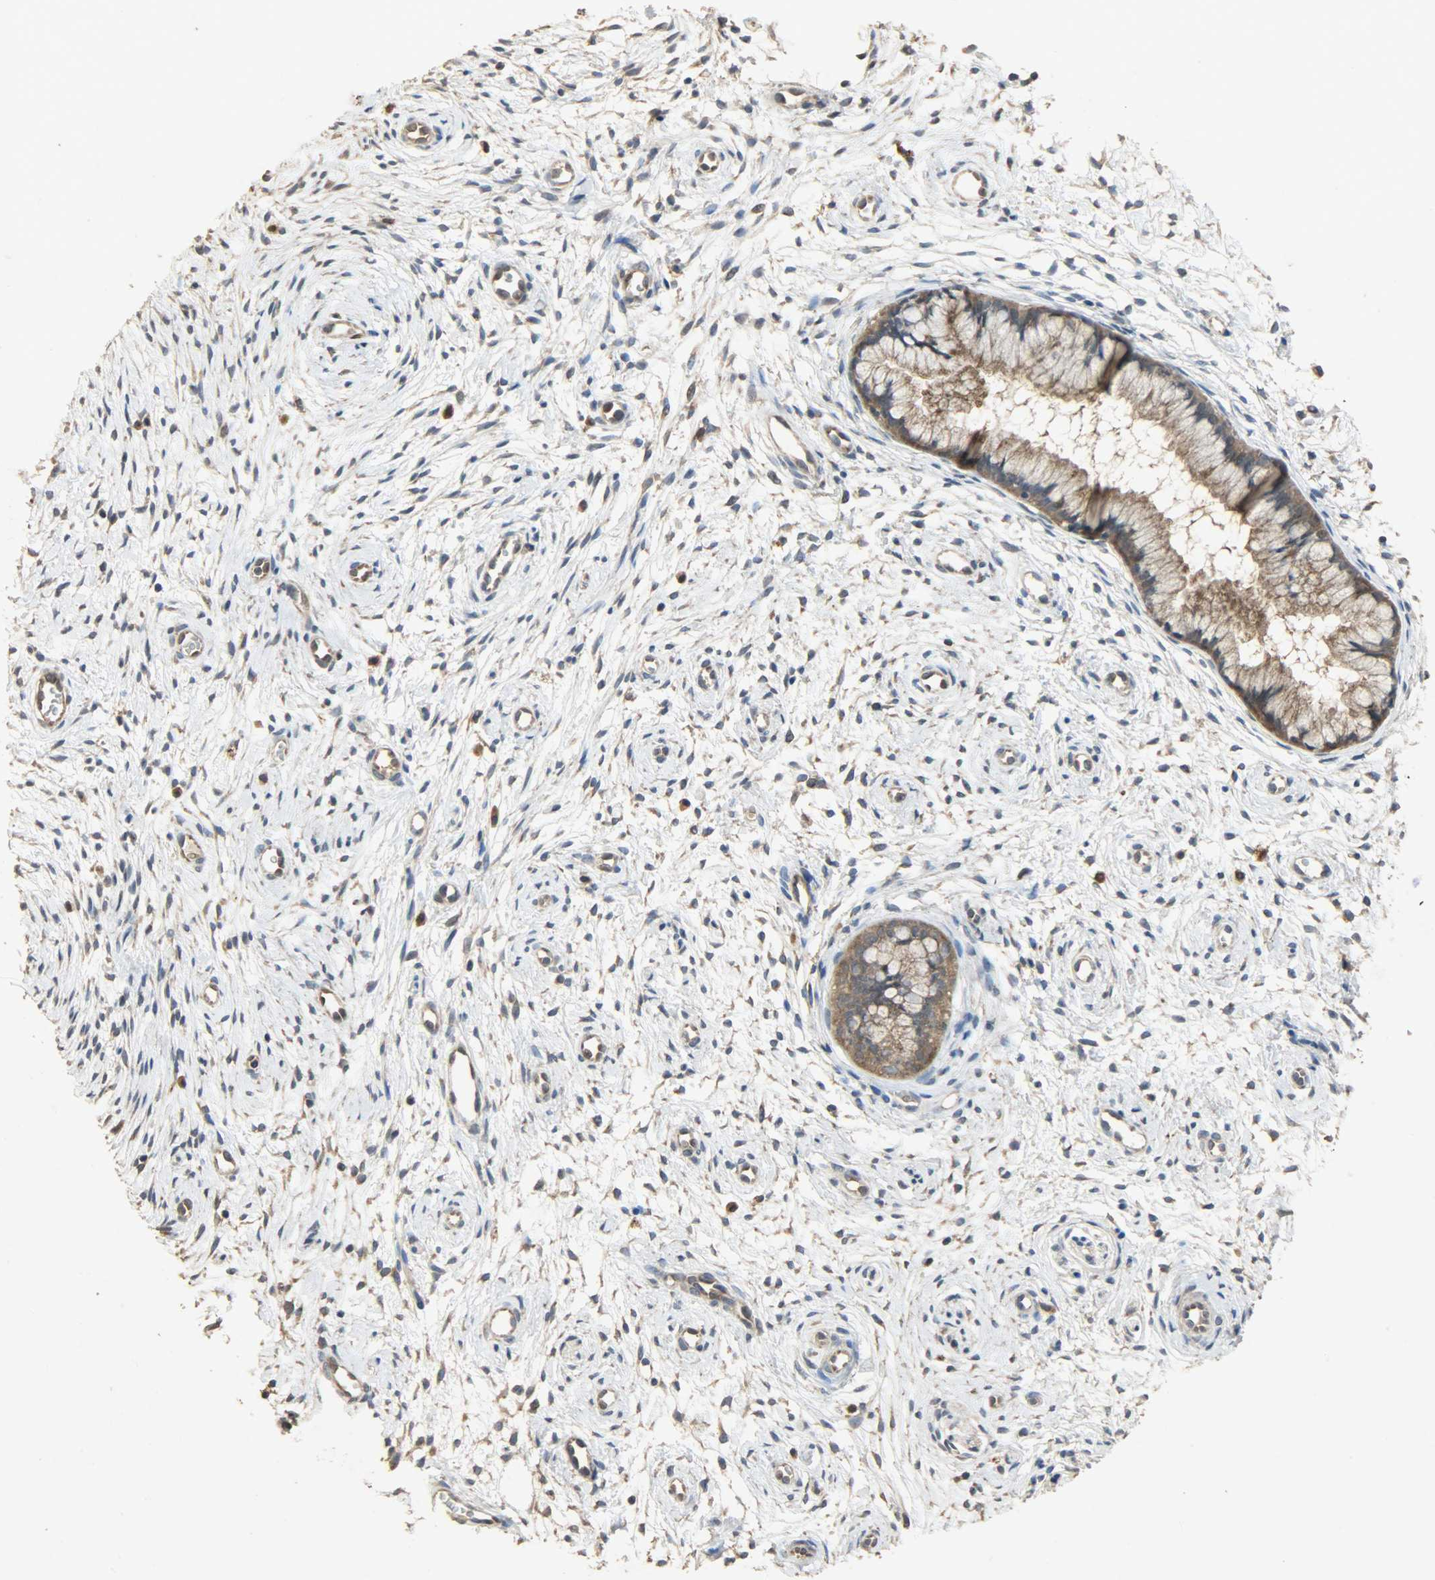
{"staining": {"intensity": "moderate", "quantity": ">75%", "location": "cytoplasmic/membranous"}, "tissue": "cervix", "cell_type": "Glandular cells", "image_type": "normal", "snomed": [{"axis": "morphology", "description": "Normal tissue, NOS"}, {"axis": "topography", "description": "Cervix"}], "caption": "Approximately >75% of glandular cells in normal cervix exhibit moderate cytoplasmic/membranous protein staining as visualized by brown immunohistochemical staining.", "gene": "CDKN2C", "patient": {"sex": "female", "age": 39}}